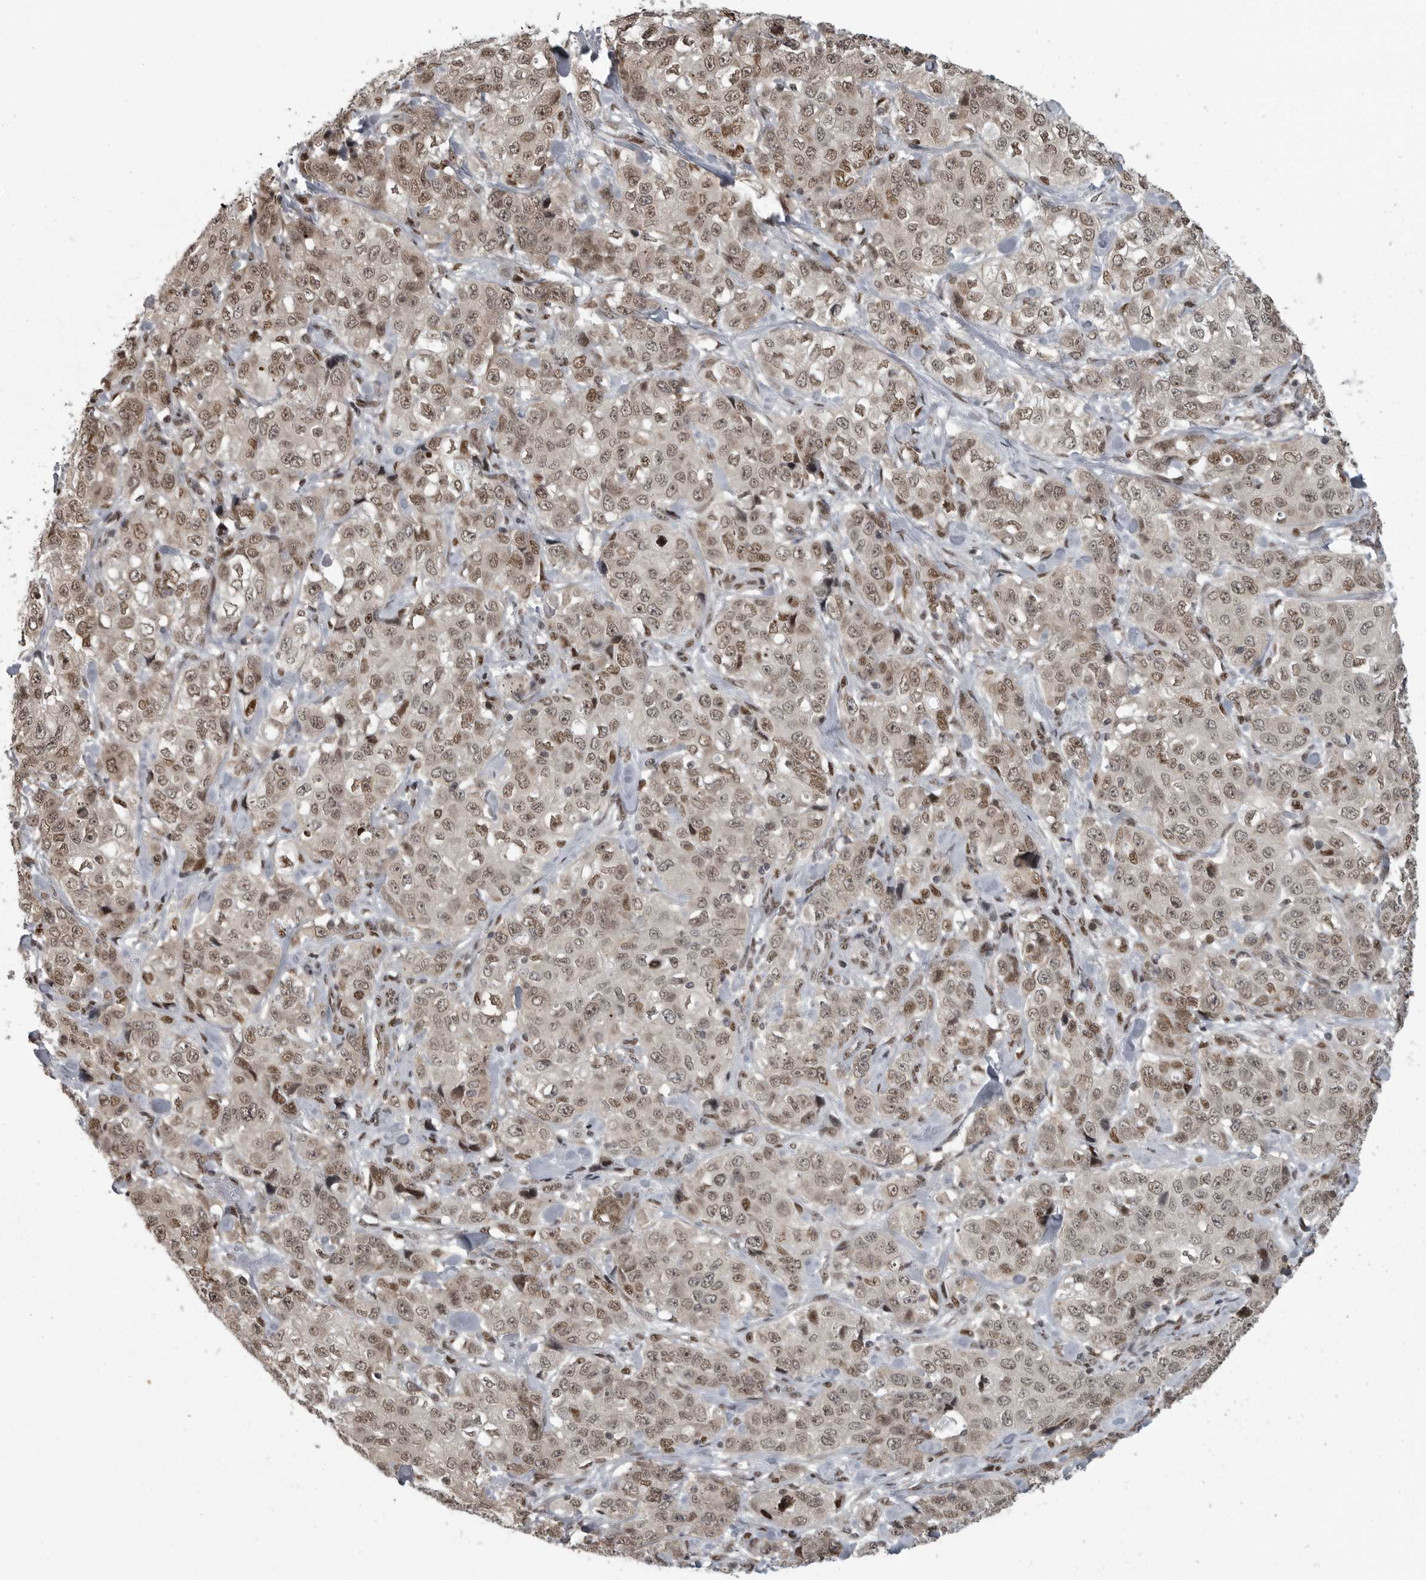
{"staining": {"intensity": "moderate", "quantity": ">75%", "location": "nuclear"}, "tissue": "stomach cancer", "cell_type": "Tumor cells", "image_type": "cancer", "snomed": [{"axis": "morphology", "description": "Adenocarcinoma, NOS"}, {"axis": "topography", "description": "Stomach"}], "caption": "An immunohistochemistry image of neoplastic tissue is shown. Protein staining in brown shows moderate nuclear positivity in stomach cancer within tumor cells.", "gene": "YAF2", "patient": {"sex": "male", "age": 48}}